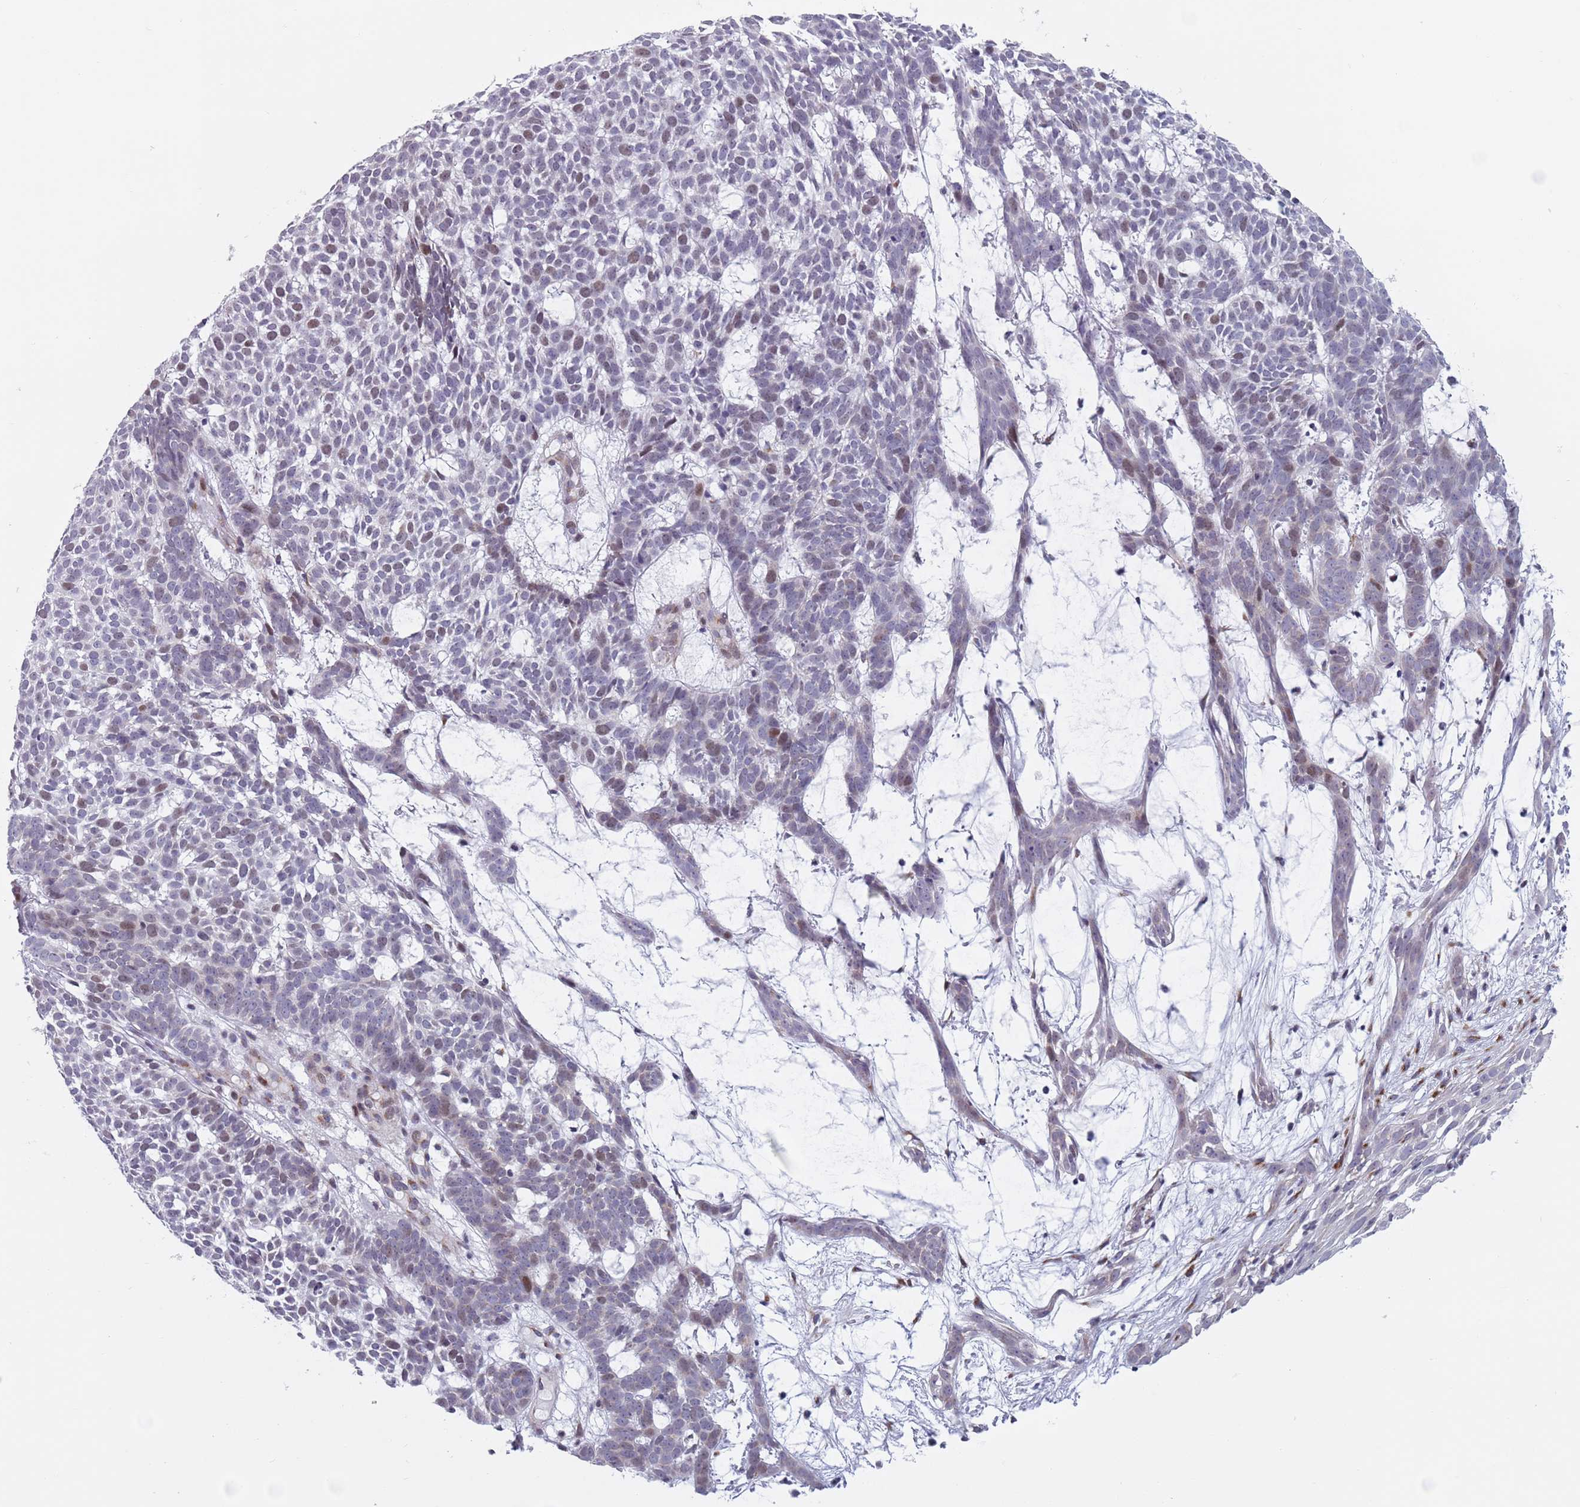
{"staining": {"intensity": "moderate", "quantity": "<25%", "location": "cytoplasmic/membranous,nuclear"}, "tissue": "skin cancer", "cell_type": "Tumor cells", "image_type": "cancer", "snomed": [{"axis": "morphology", "description": "Basal cell carcinoma"}, {"axis": "topography", "description": "Skin"}], "caption": "IHC micrograph of neoplastic tissue: human skin basal cell carcinoma stained using immunohistochemistry demonstrates low levels of moderate protein expression localized specifically in the cytoplasmic/membranous and nuclear of tumor cells, appearing as a cytoplasmic/membranous and nuclear brown color.", "gene": "ZKSCAN2", "patient": {"sex": "female", "age": 78}}